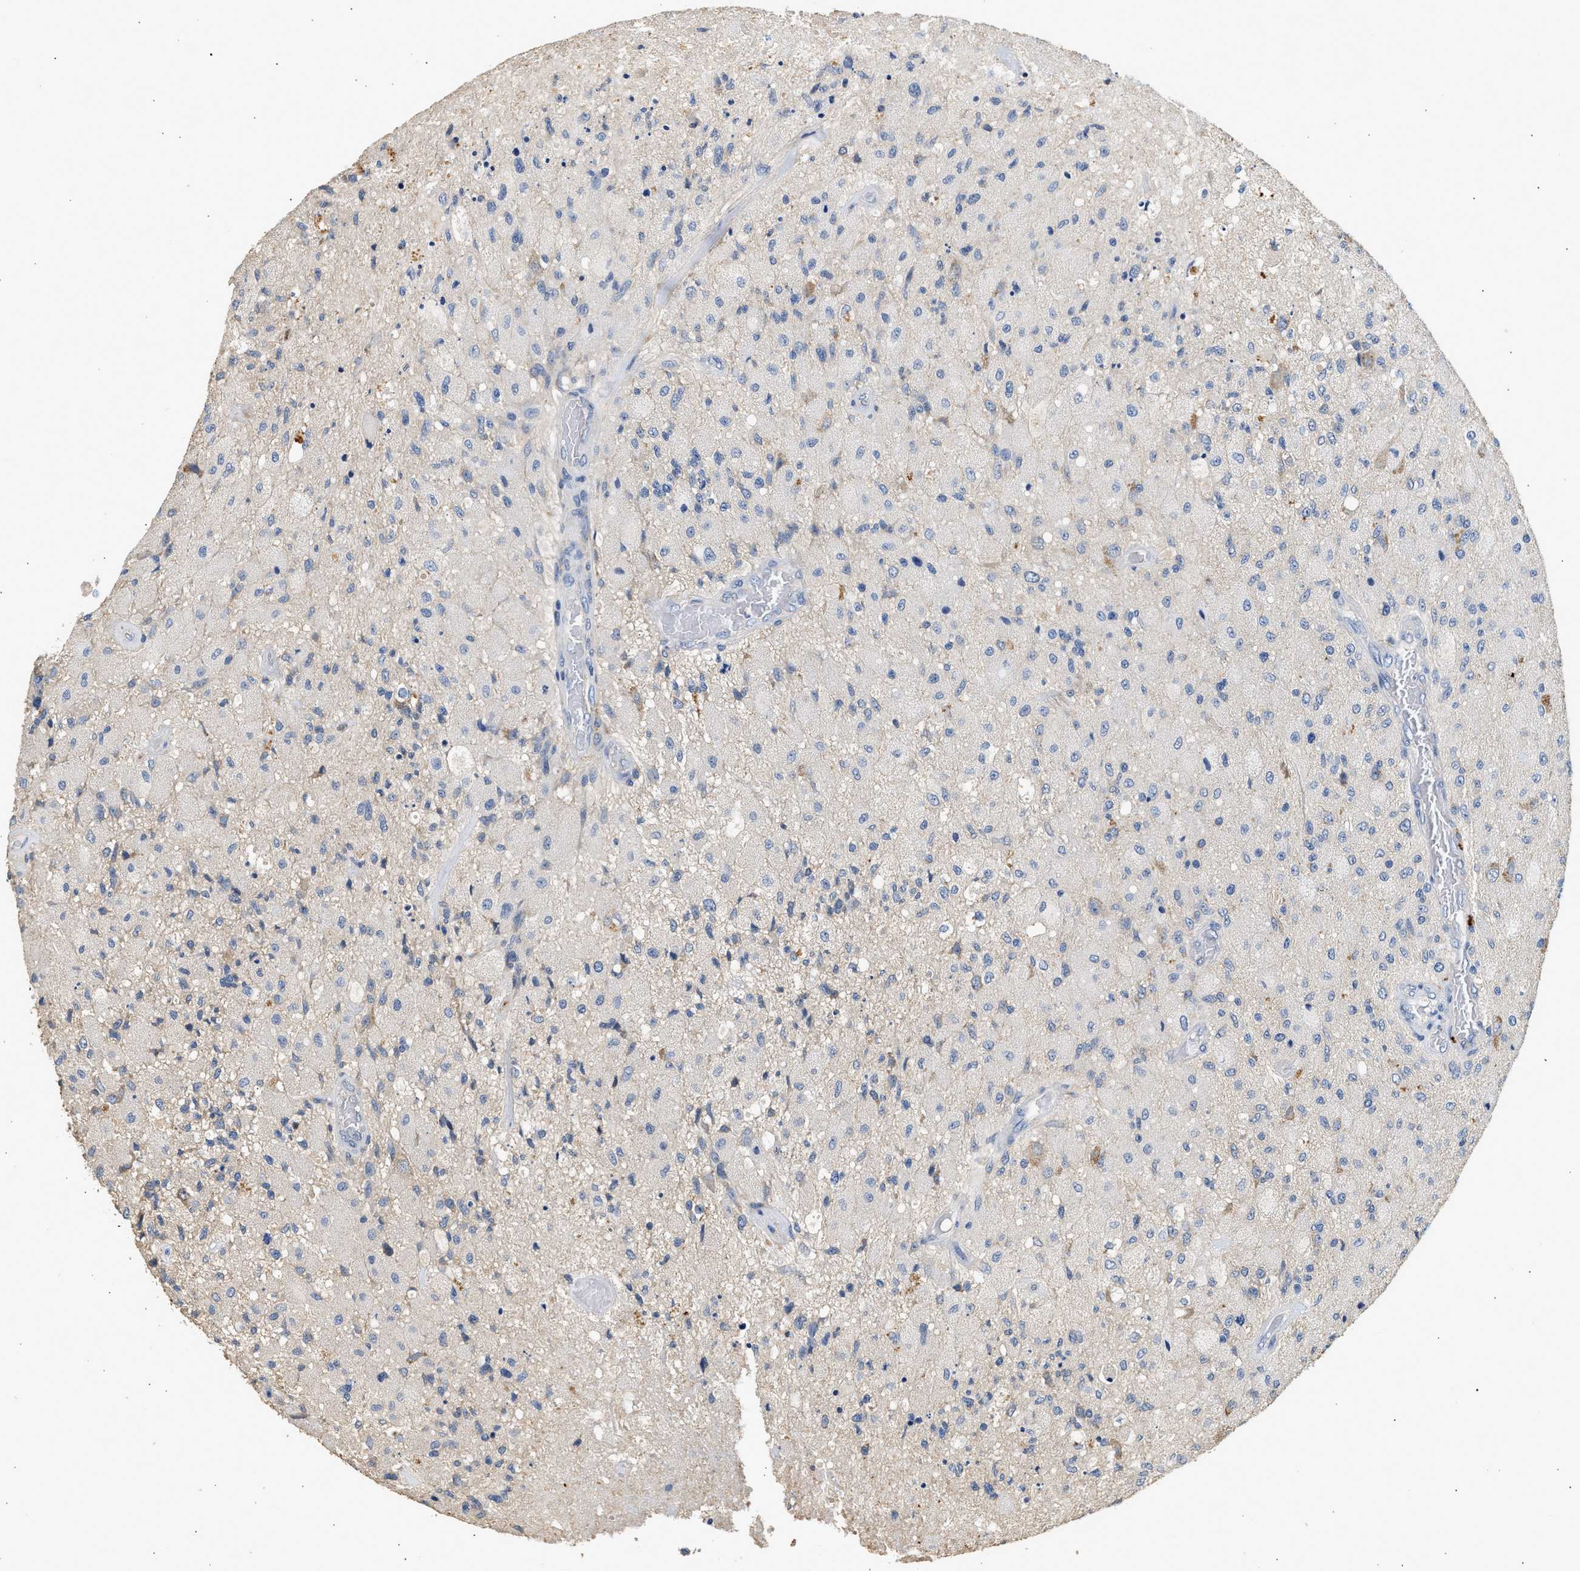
{"staining": {"intensity": "negative", "quantity": "none", "location": "none"}, "tissue": "glioma", "cell_type": "Tumor cells", "image_type": "cancer", "snomed": [{"axis": "morphology", "description": "Normal tissue, NOS"}, {"axis": "morphology", "description": "Glioma, malignant, High grade"}, {"axis": "topography", "description": "Cerebral cortex"}], "caption": "This micrograph is of malignant glioma (high-grade) stained with IHC to label a protein in brown with the nuclei are counter-stained blue. There is no positivity in tumor cells.", "gene": "WDR31", "patient": {"sex": "male", "age": 77}}